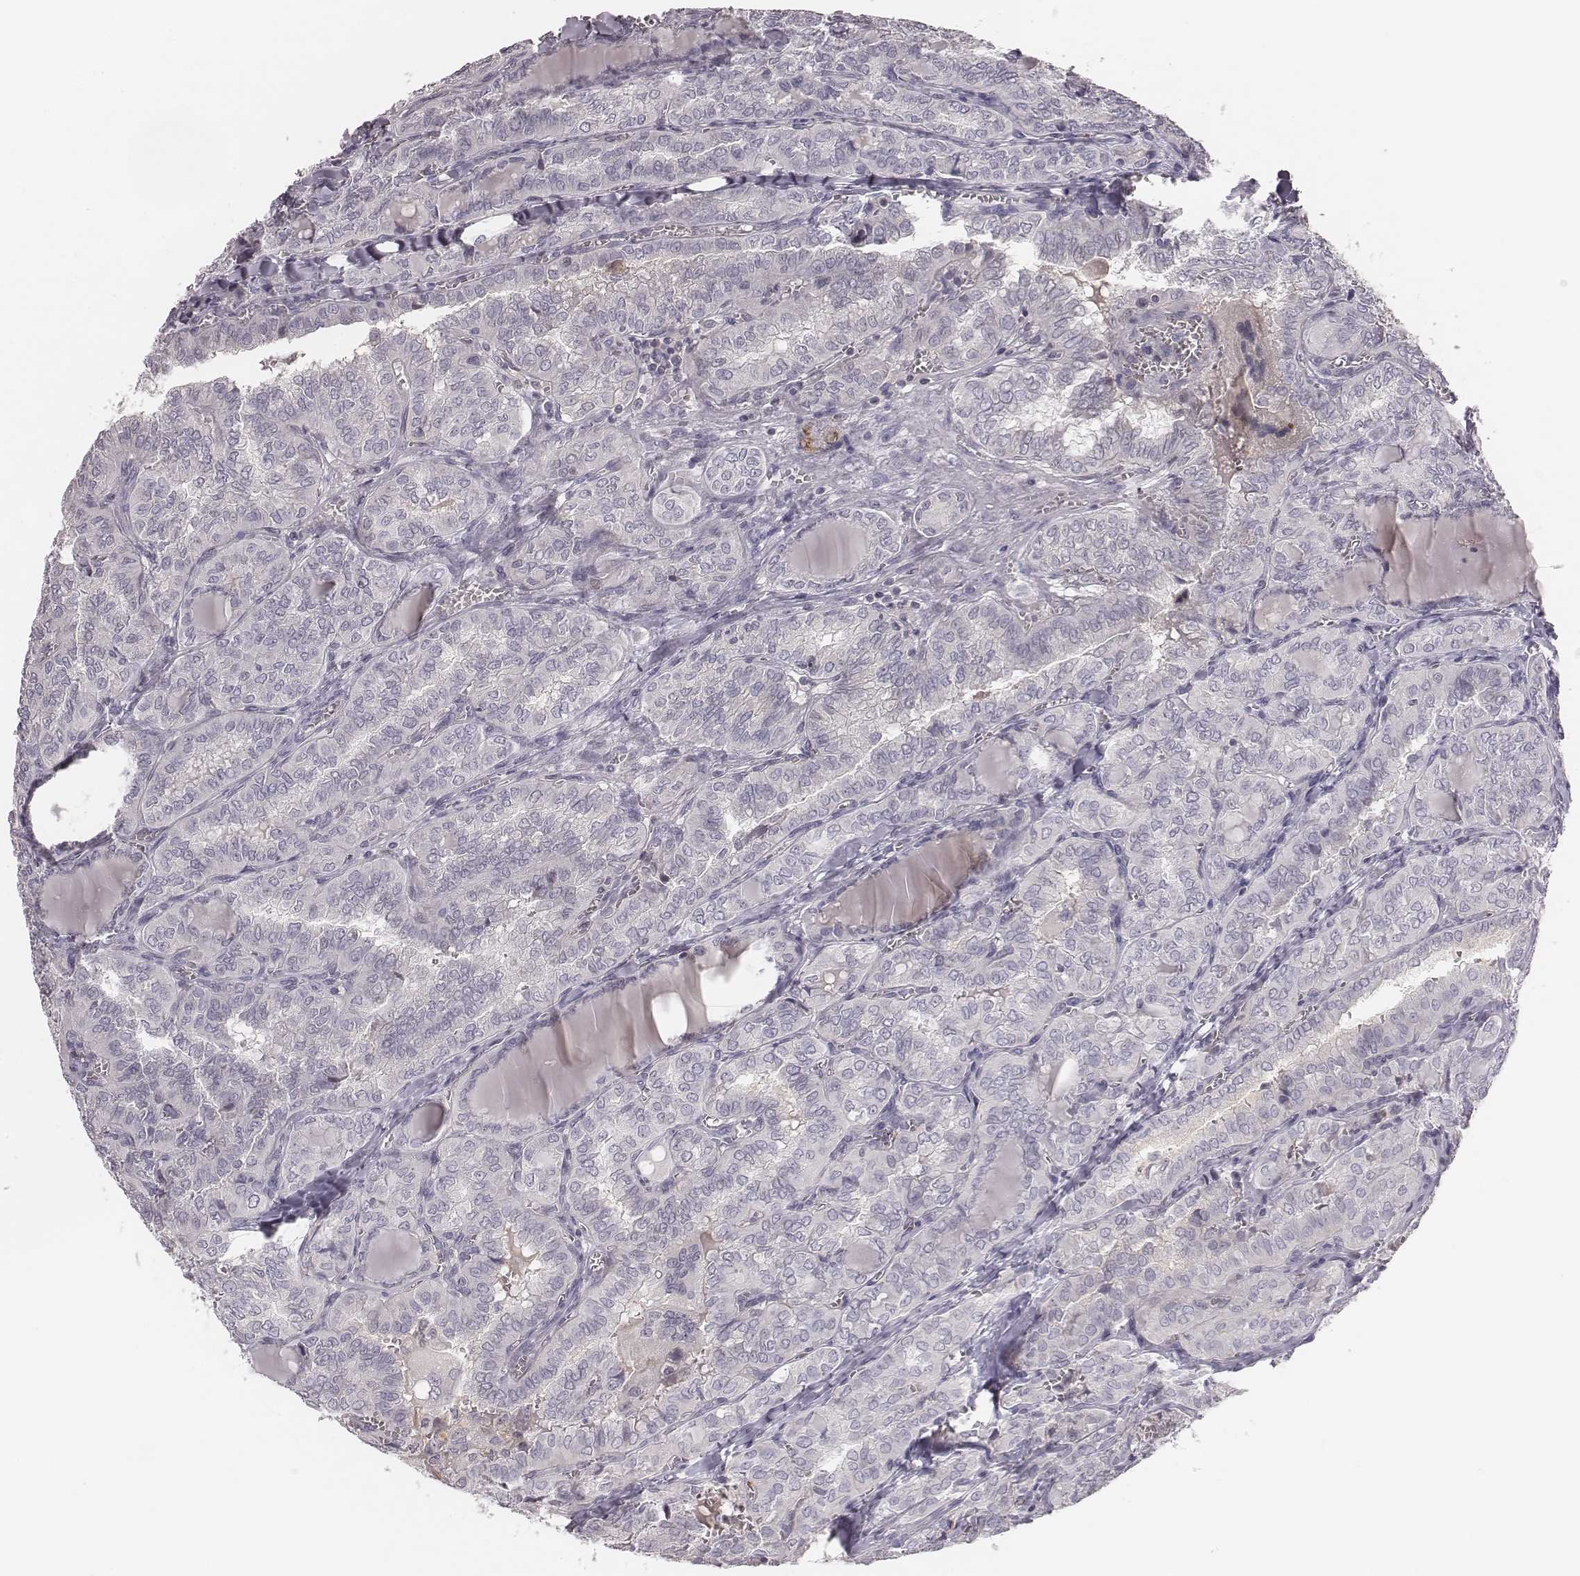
{"staining": {"intensity": "negative", "quantity": "none", "location": "none"}, "tissue": "thyroid cancer", "cell_type": "Tumor cells", "image_type": "cancer", "snomed": [{"axis": "morphology", "description": "Papillary adenocarcinoma, NOS"}, {"axis": "topography", "description": "Thyroid gland"}], "caption": "High power microscopy histopathology image of an IHC image of papillary adenocarcinoma (thyroid), revealing no significant staining in tumor cells.", "gene": "TLX3", "patient": {"sex": "female", "age": 41}}